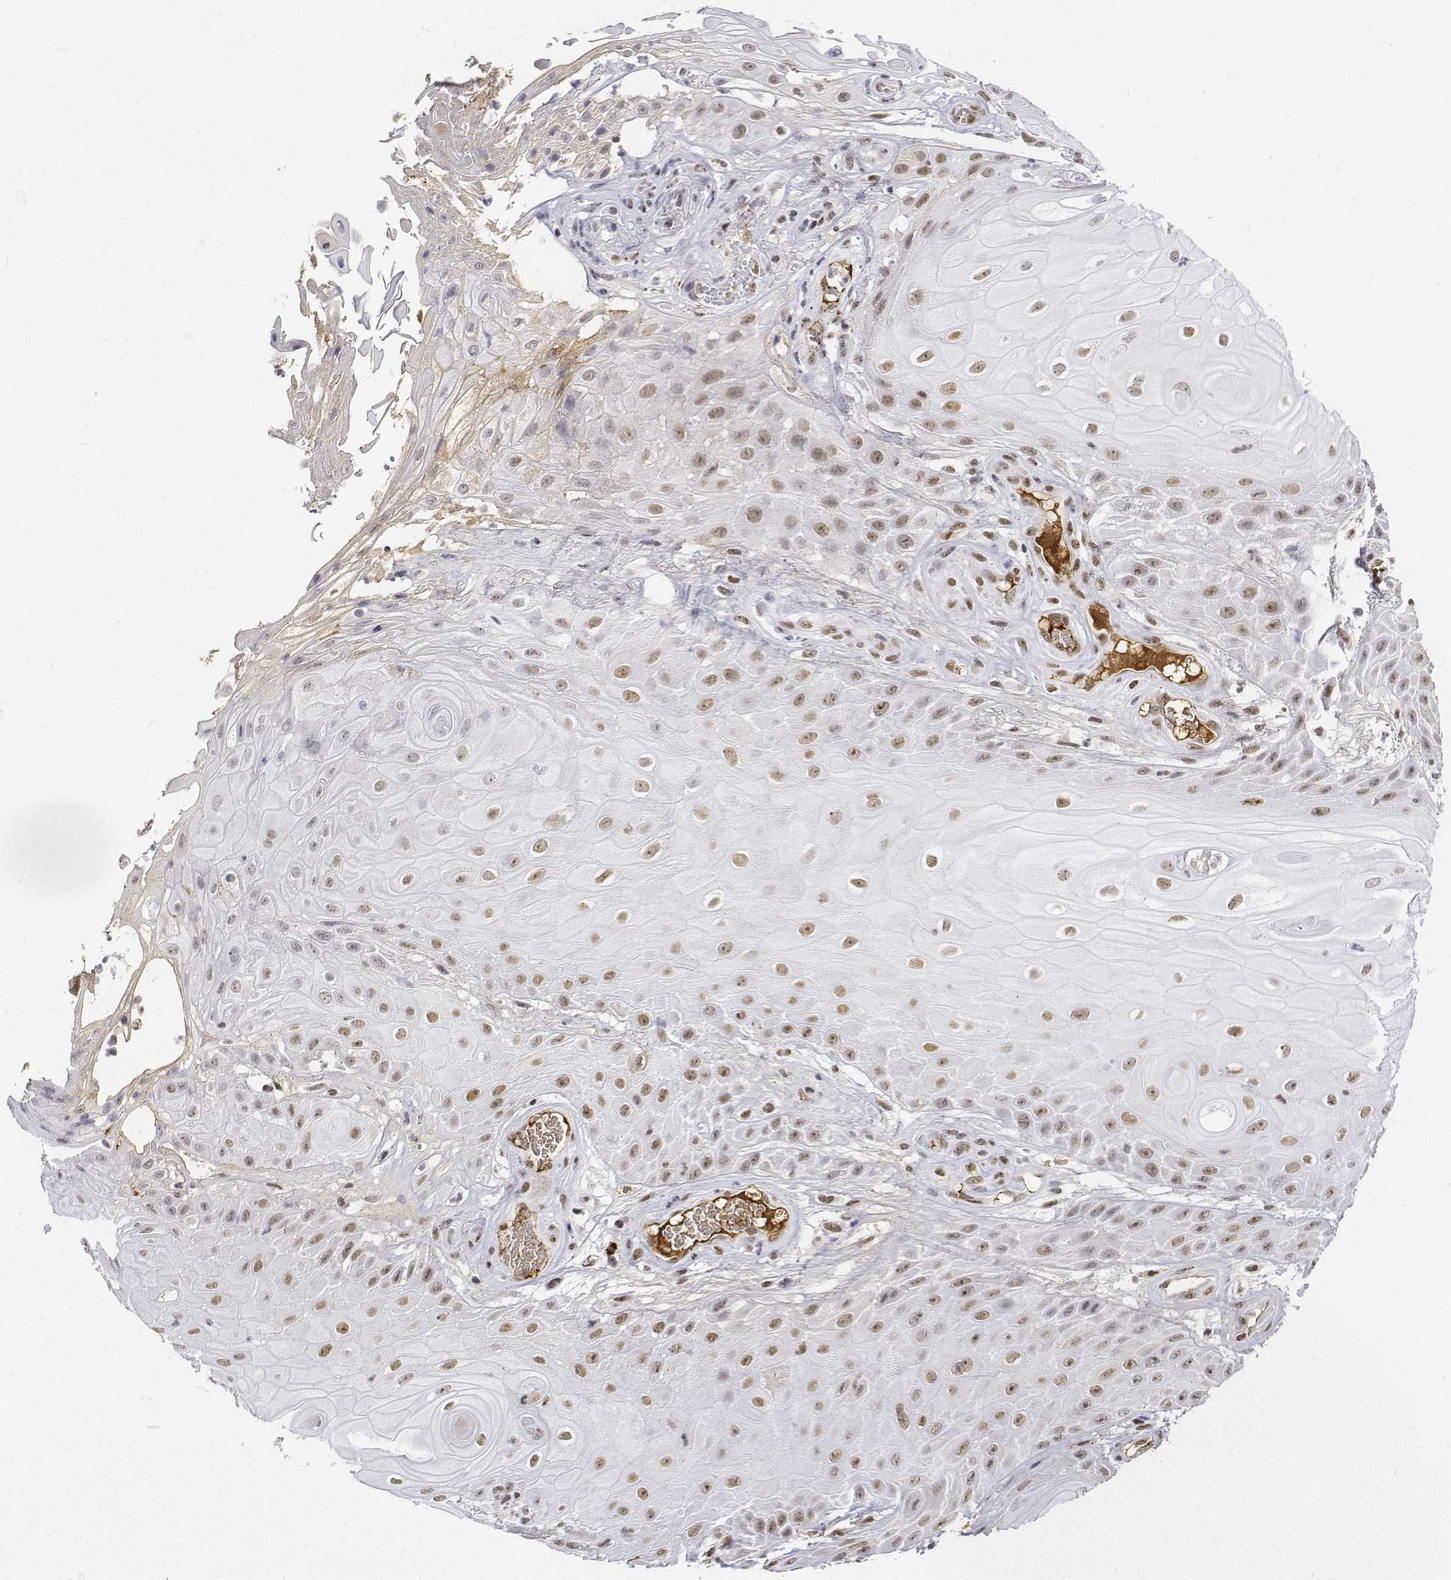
{"staining": {"intensity": "weak", "quantity": ">75%", "location": "nuclear"}, "tissue": "skin cancer", "cell_type": "Tumor cells", "image_type": "cancer", "snomed": [{"axis": "morphology", "description": "Squamous cell carcinoma, NOS"}, {"axis": "topography", "description": "Skin"}], "caption": "Tumor cells show low levels of weak nuclear positivity in about >75% of cells in squamous cell carcinoma (skin). (DAB (3,3'-diaminobenzidine) IHC with brightfield microscopy, high magnification).", "gene": "ATRX", "patient": {"sex": "male", "age": 62}}